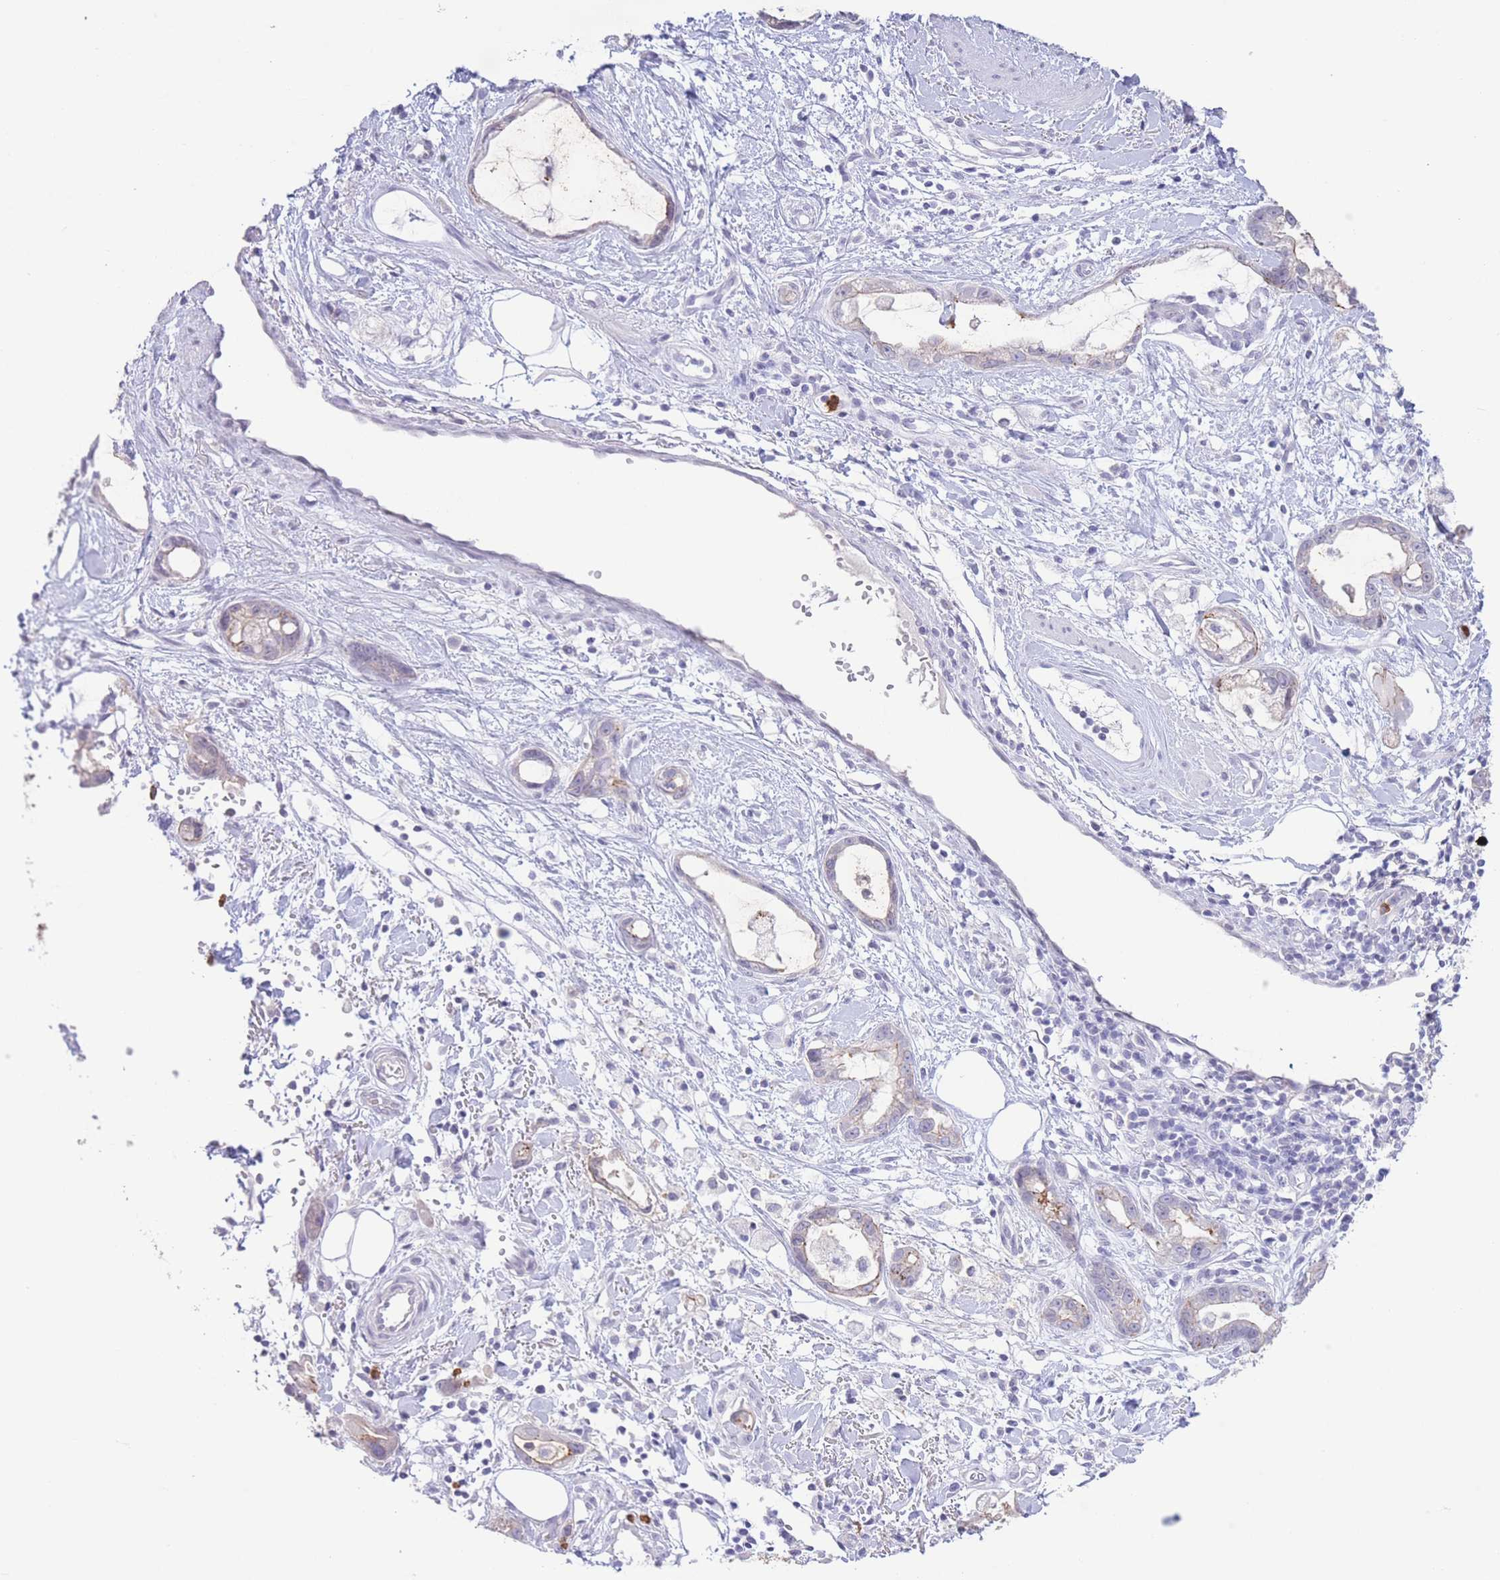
{"staining": {"intensity": "negative", "quantity": "none", "location": "none"}, "tissue": "stomach cancer", "cell_type": "Tumor cells", "image_type": "cancer", "snomed": [{"axis": "morphology", "description": "Adenocarcinoma, NOS"}, {"axis": "topography", "description": "Stomach"}], "caption": "DAB (3,3'-diaminobenzidine) immunohistochemical staining of human stomach cancer demonstrates no significant expression in tumor cells. Brightfield microscopy of immunohistochemistry stained with DAB (3,3'-diaminobenzidine) (brown) and hematoxylin (blue), captured at high magnification.", "gene": "LCLAT1", "patient": {"sex": "male", "age": 55}}